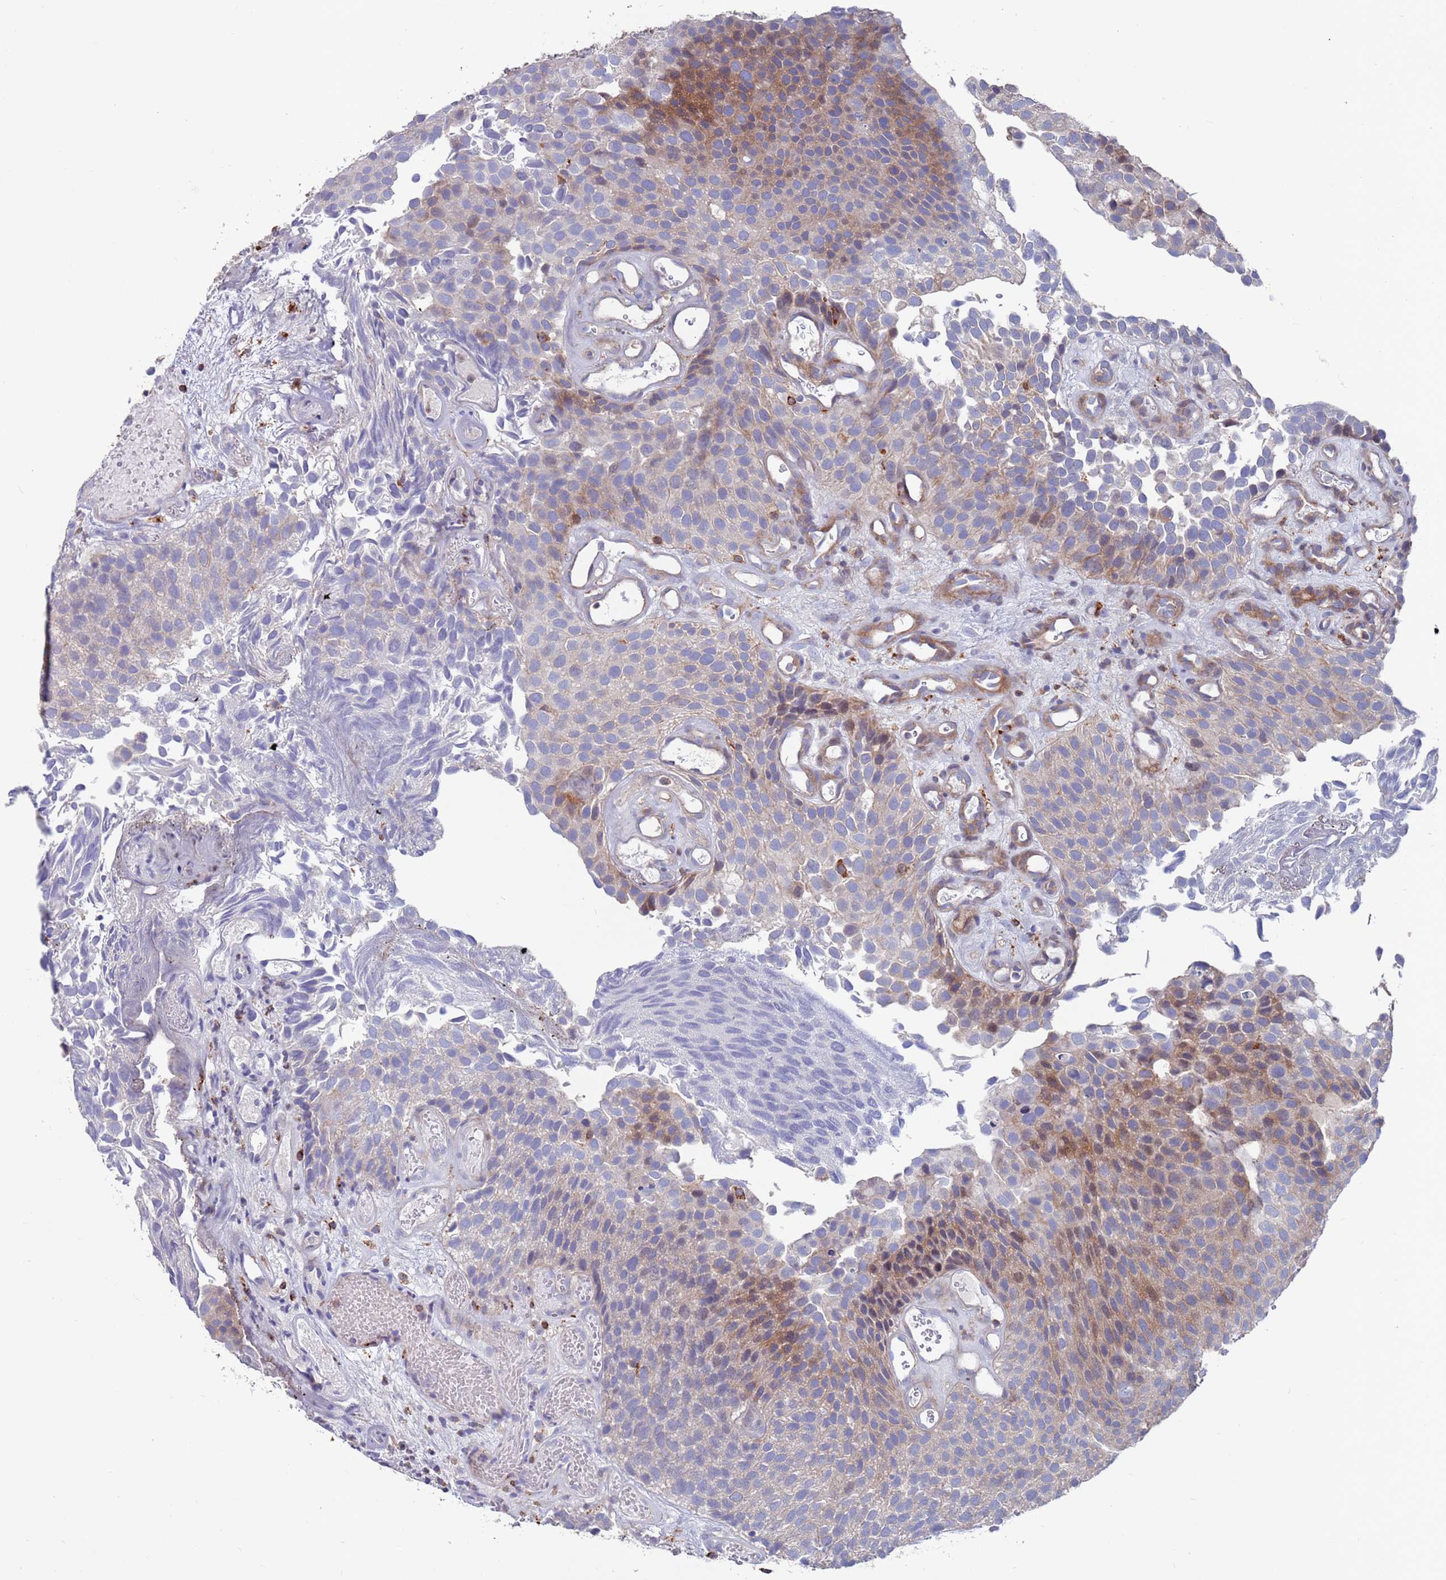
{"staining": {"intensity": "moderate", "quantity": "<25%", "location": "cytoplasmic/membranous"}, "tissue": "urothelial cancer", "cell_type": "Tumor cells", "image_type": "cancer", "snomed": [{"axis": "morphology", "description": "Urothelial carcinoma, Low grade"}, {"axis": "topography", "description": "Urinary bladder"}], "caption": "This micrograph exhibits IHC staining of human low-grade urothelial carcinoma, with low moderate cytoplasmic/membranous positivity in about <25% of tumor cells.", "gene": "GREB1L", "patient": {"sex": "male", "age": 89}}